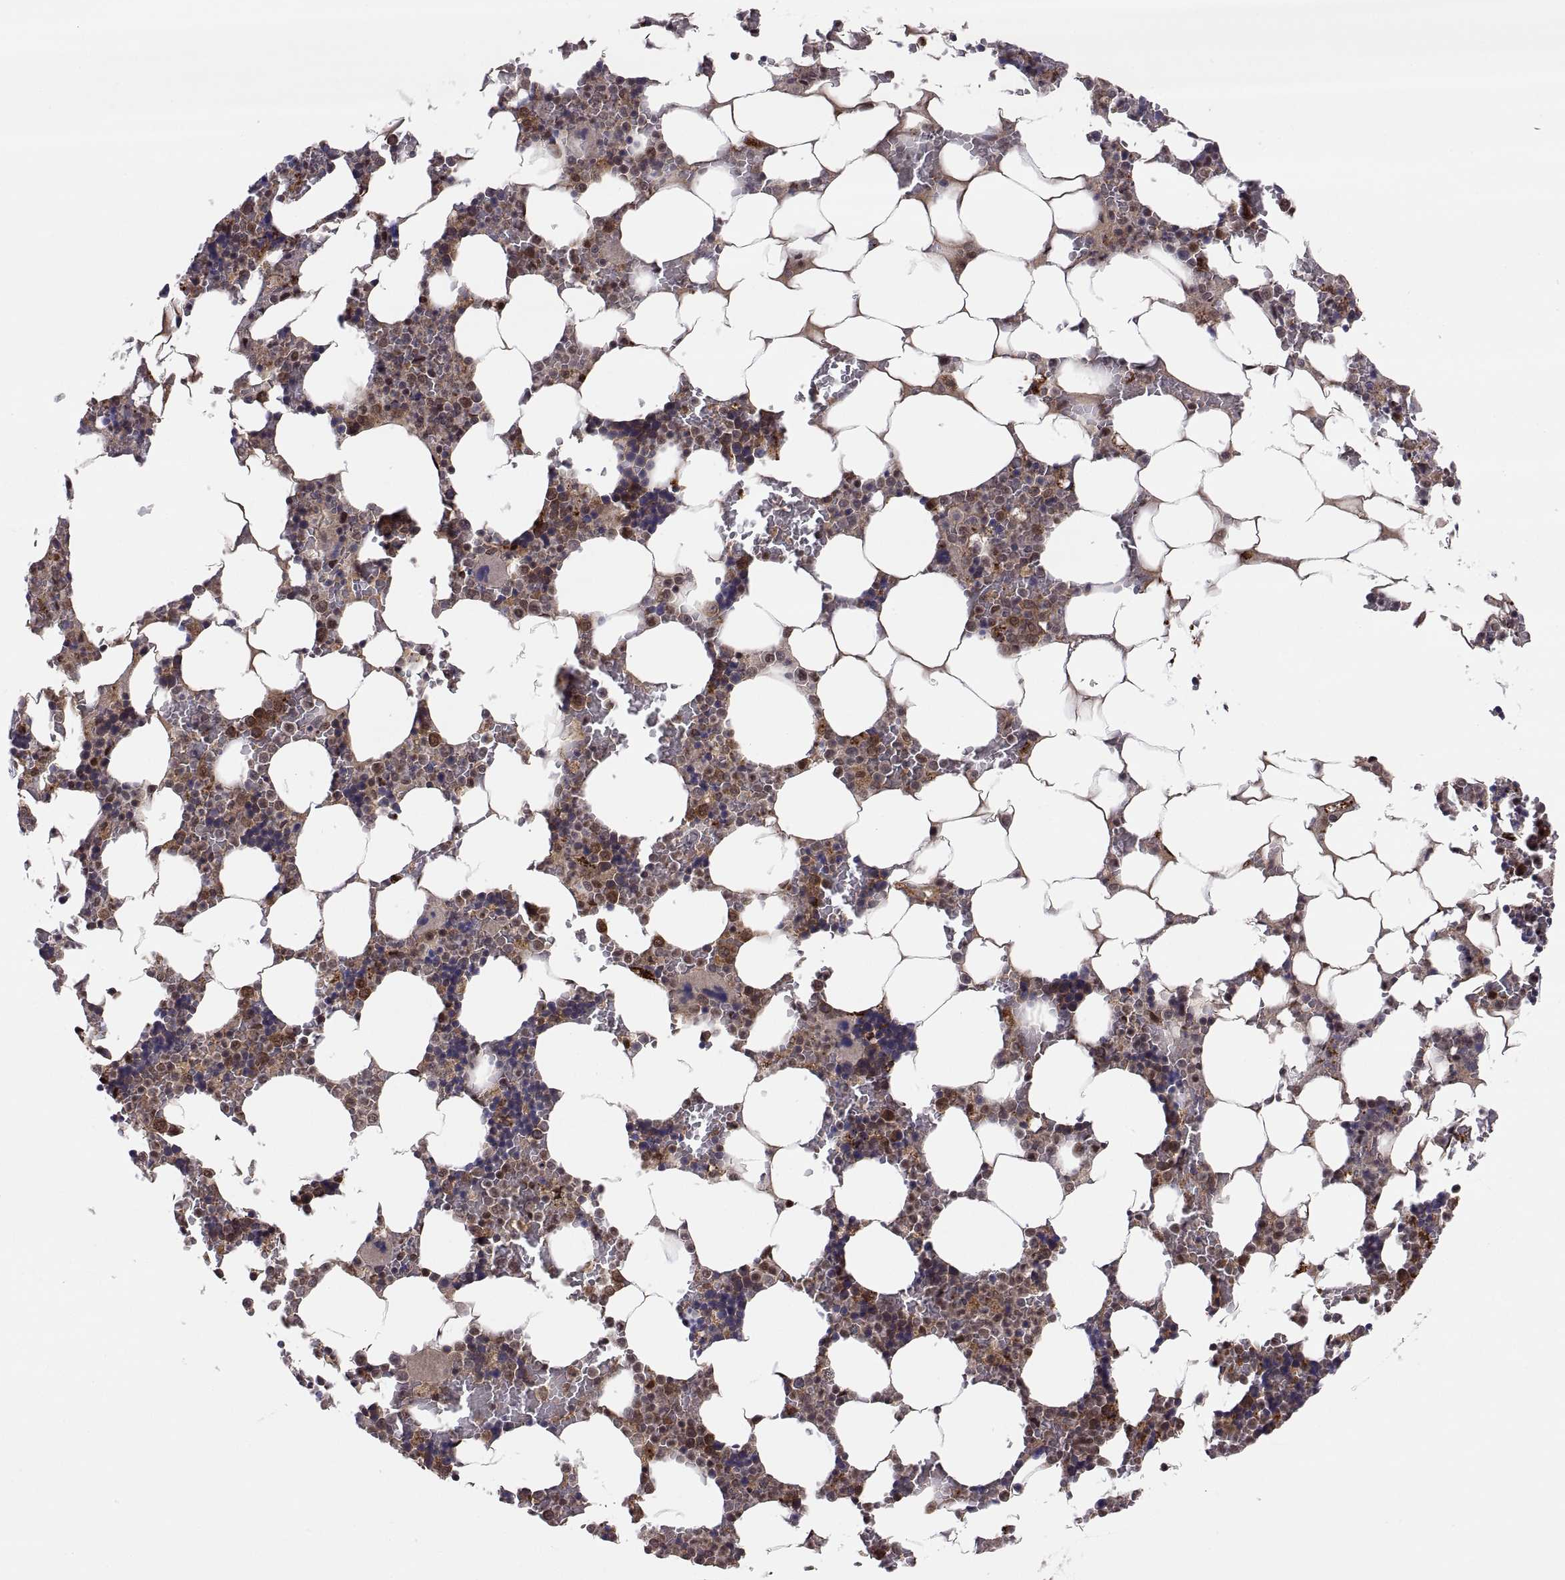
{"staining": {"intensity": "moderate", "quantity": "25%-75%", "location": "cytoplasmic/membranous"}, "tissue": "bone marrow", "cell_type": "Hematopoietic cells", "image_type": "normal", "snomed": [{"axis": "morphology", "description": "Normal tissue, NOS"}, {"axis": "topography", "description": "Bone marrow"}], "caption": "An immunohistochemistry (IHC) image of normal tissue is shown. Protein staining in brown labels moderate cytoplasmic/membranous positivity in bone marrow within hematopoietic cells.", "gene": "PSMC2", "patient": {"sex": "male", "age": 51}}